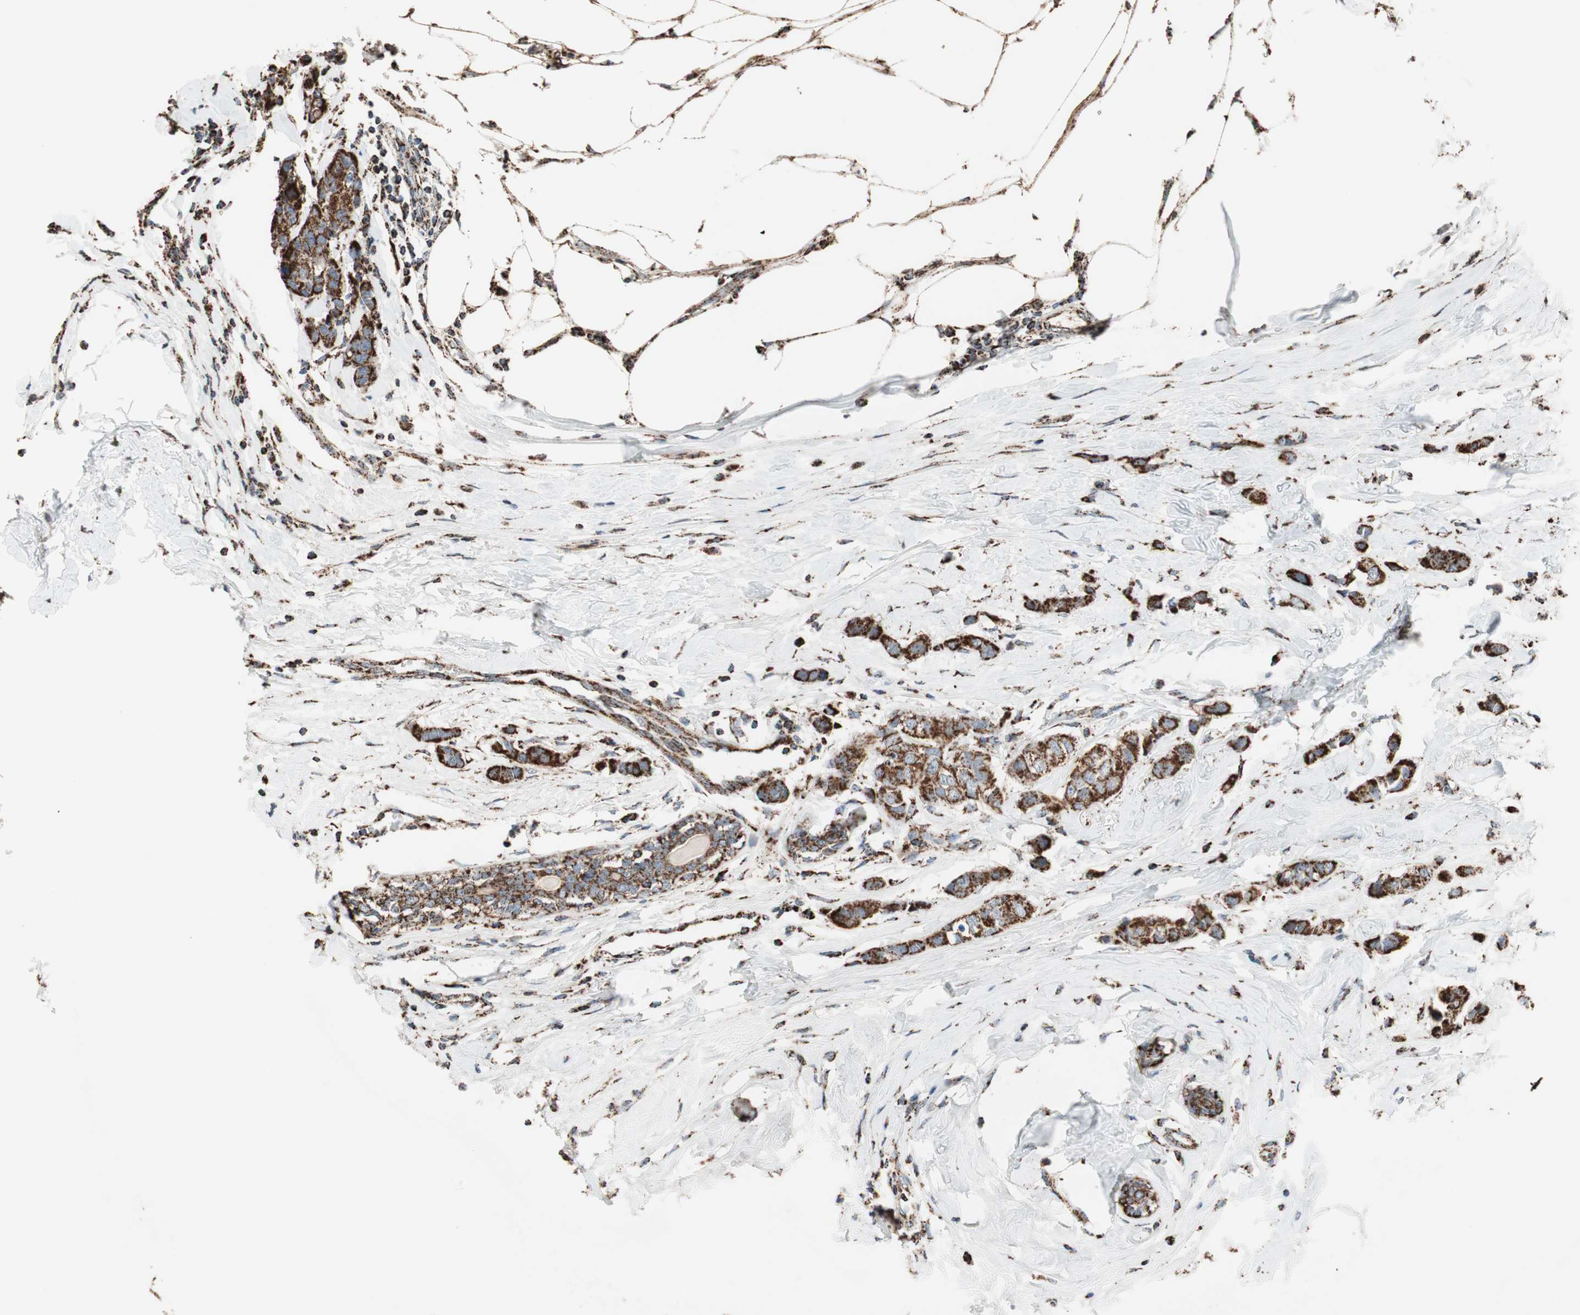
{"staining": {"intensity": "strong", "quantity": ">75%", "location": "cytoplasmic/membranous"}, "tissue": "breast cancer", "cell_type": "Tumor cells", "image_type": "cancer", "snomed": [{"axis": "morphology", "description": "Duct carcinoma"}, {"axis": "topography", "description": "Breast"}], "caption": "This photomicrograph demonstrates IHC staining of human breast cancer (intraductal carcinoma), with high strong cytoplasmic/membranous staining in approximately >75% of tumor cells.", "gene": "PCSK4", "patient": {"sex": "female", "age": 50}}